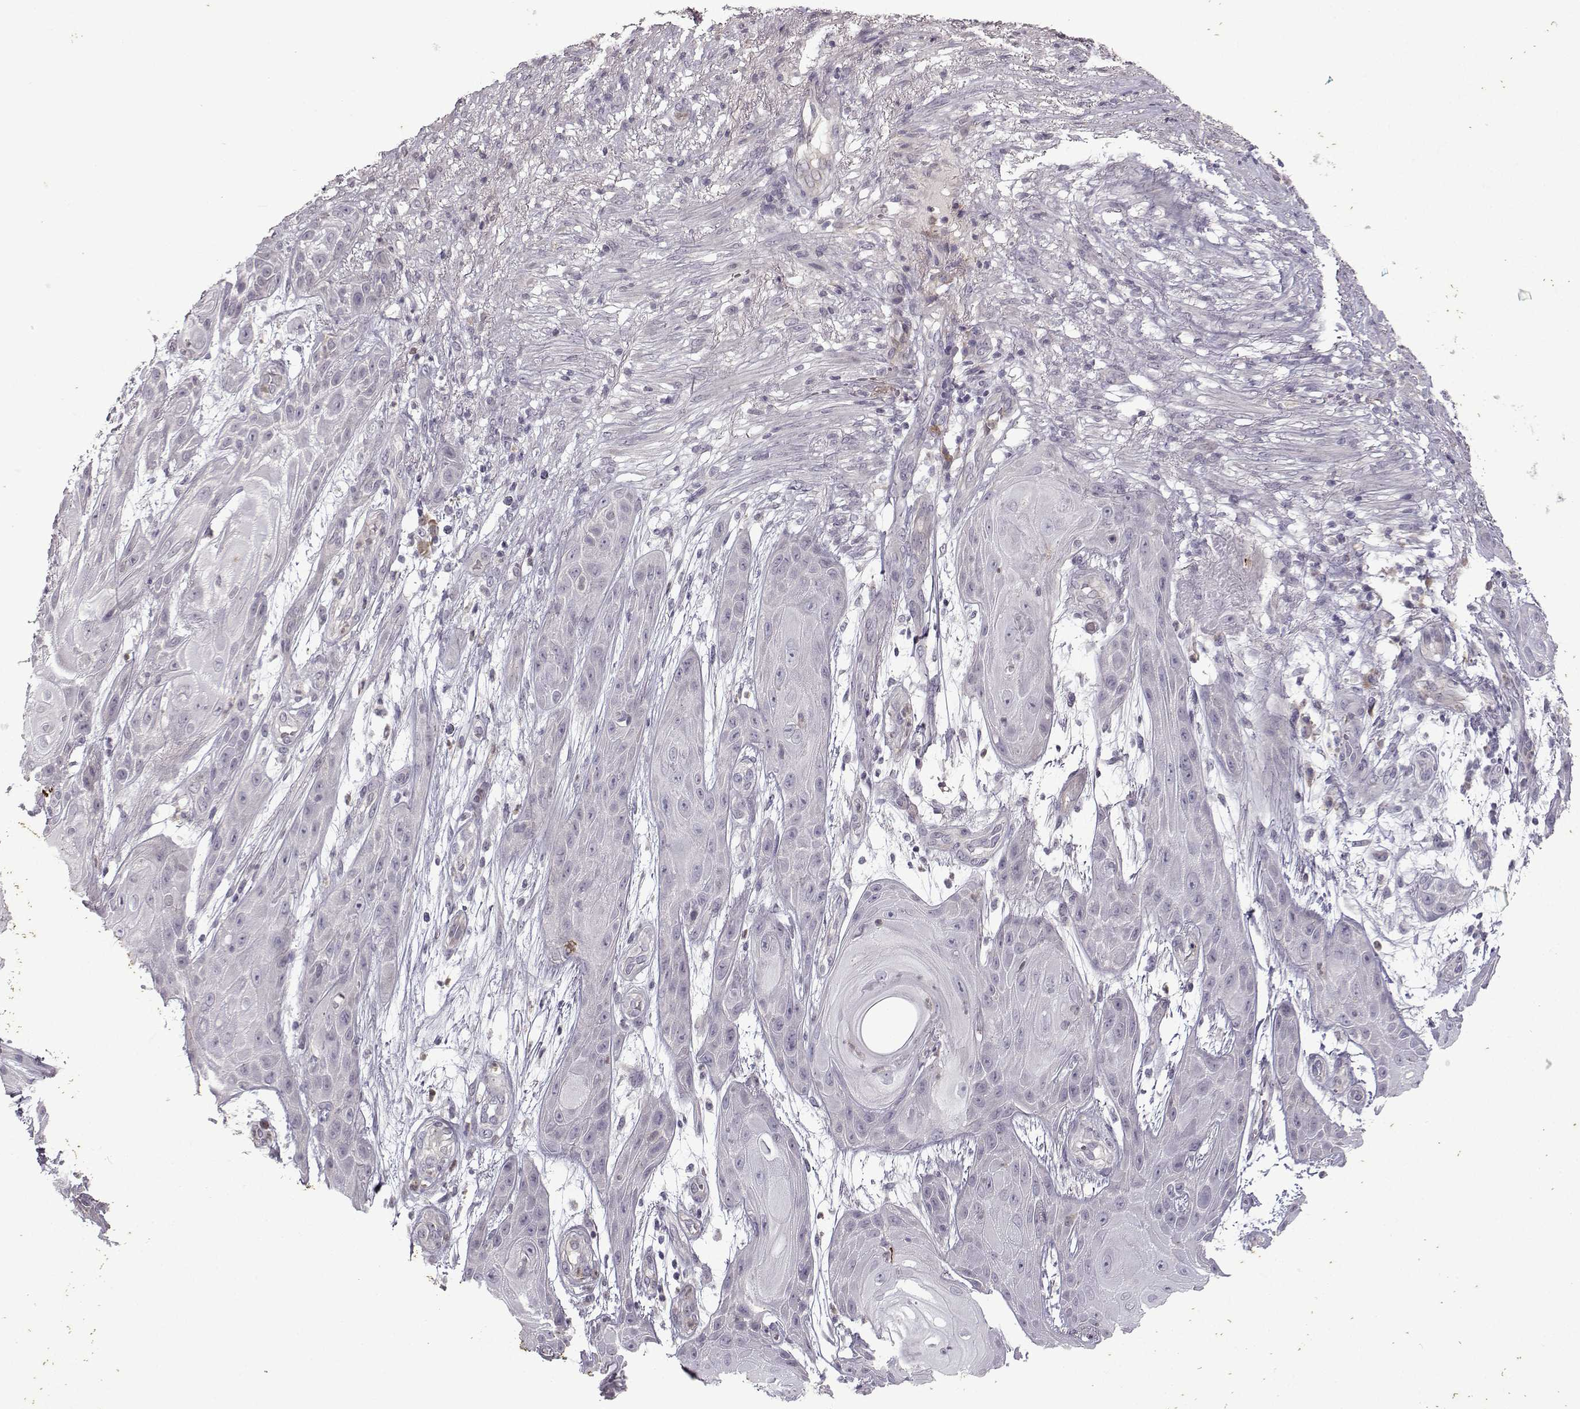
{"staining": {"intensity": "negative", "quantity": "none", "location": "none"}, "tissue": "skin cancer", "cell_type": "Tumor cells", "image_type": "cancer", "snomed": [{"axis": "morphology", "description": "Squamous cell carcinoma, NOS"}, {"axis": "topography", "description": "Skin"}], "caption": "Tumor cells show no significant protein positivity in skin cancer.", "gene": "OPRD1", "patient": {"sex": "male", "age": 62}}